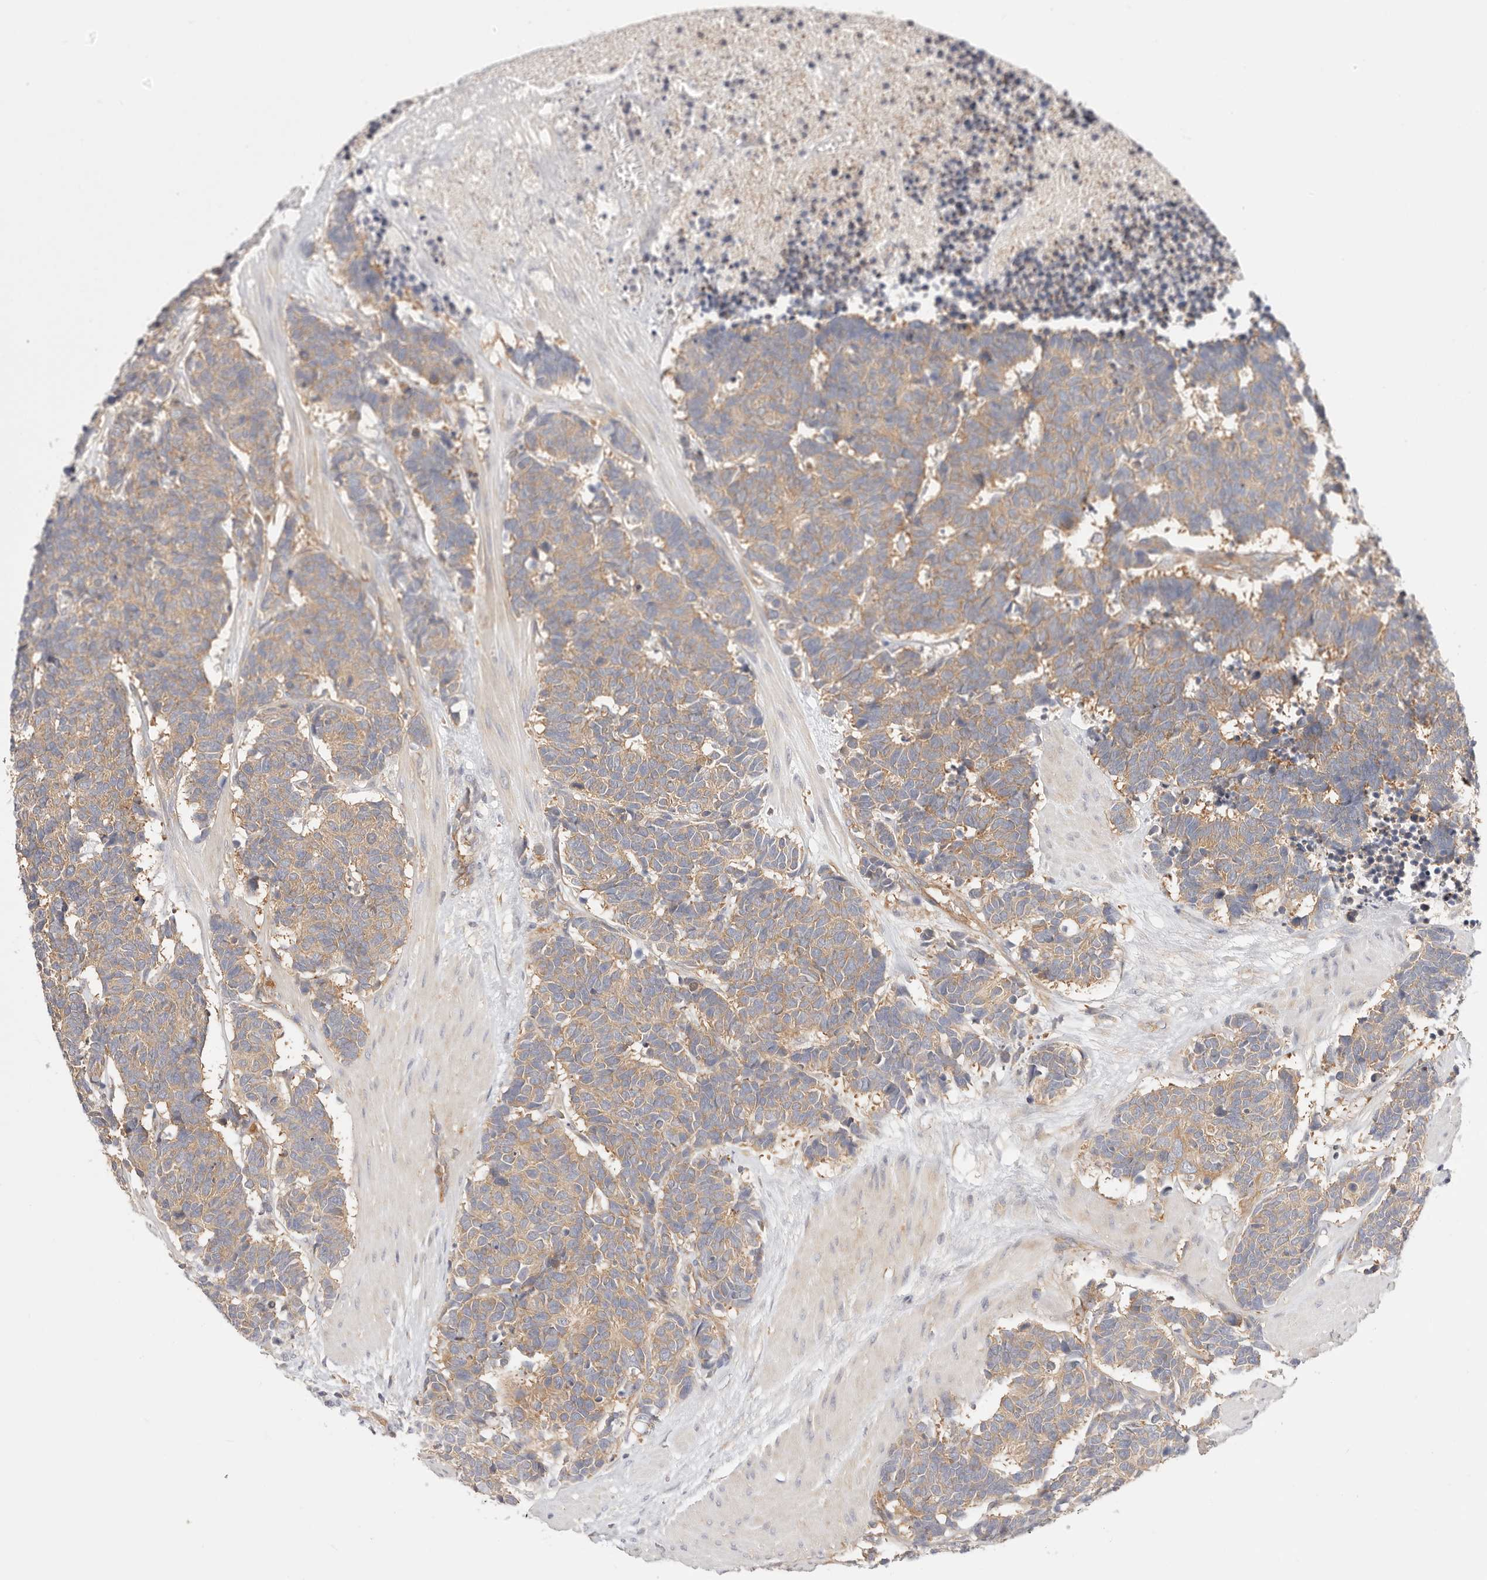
{"staining": {"intensity": "moderate", "quantity": ">75%", "location": "cytoplasmic/membranous"}, "tissue": "carcinoid", "cell_type": "Tumor cells", "image_type": "cancer", "snomed": [{"axis": "morphology", "description": "Carcinoma, NOS"}, {"axis": "morphology", "description": "Carcinoid, malignant, NOS"}, {"axis": "topography", "description": "Urinary bladder"}], "caption": "IHC (DAB (3,3'-diaminobenzidine)) staining of carcinoma demonstrates moderate cytoplasmic/membranous protein staining in approximately >75% of tumor cells.", "gene": "KCMF1", "patient": {"sex": "male", "age": 57}}